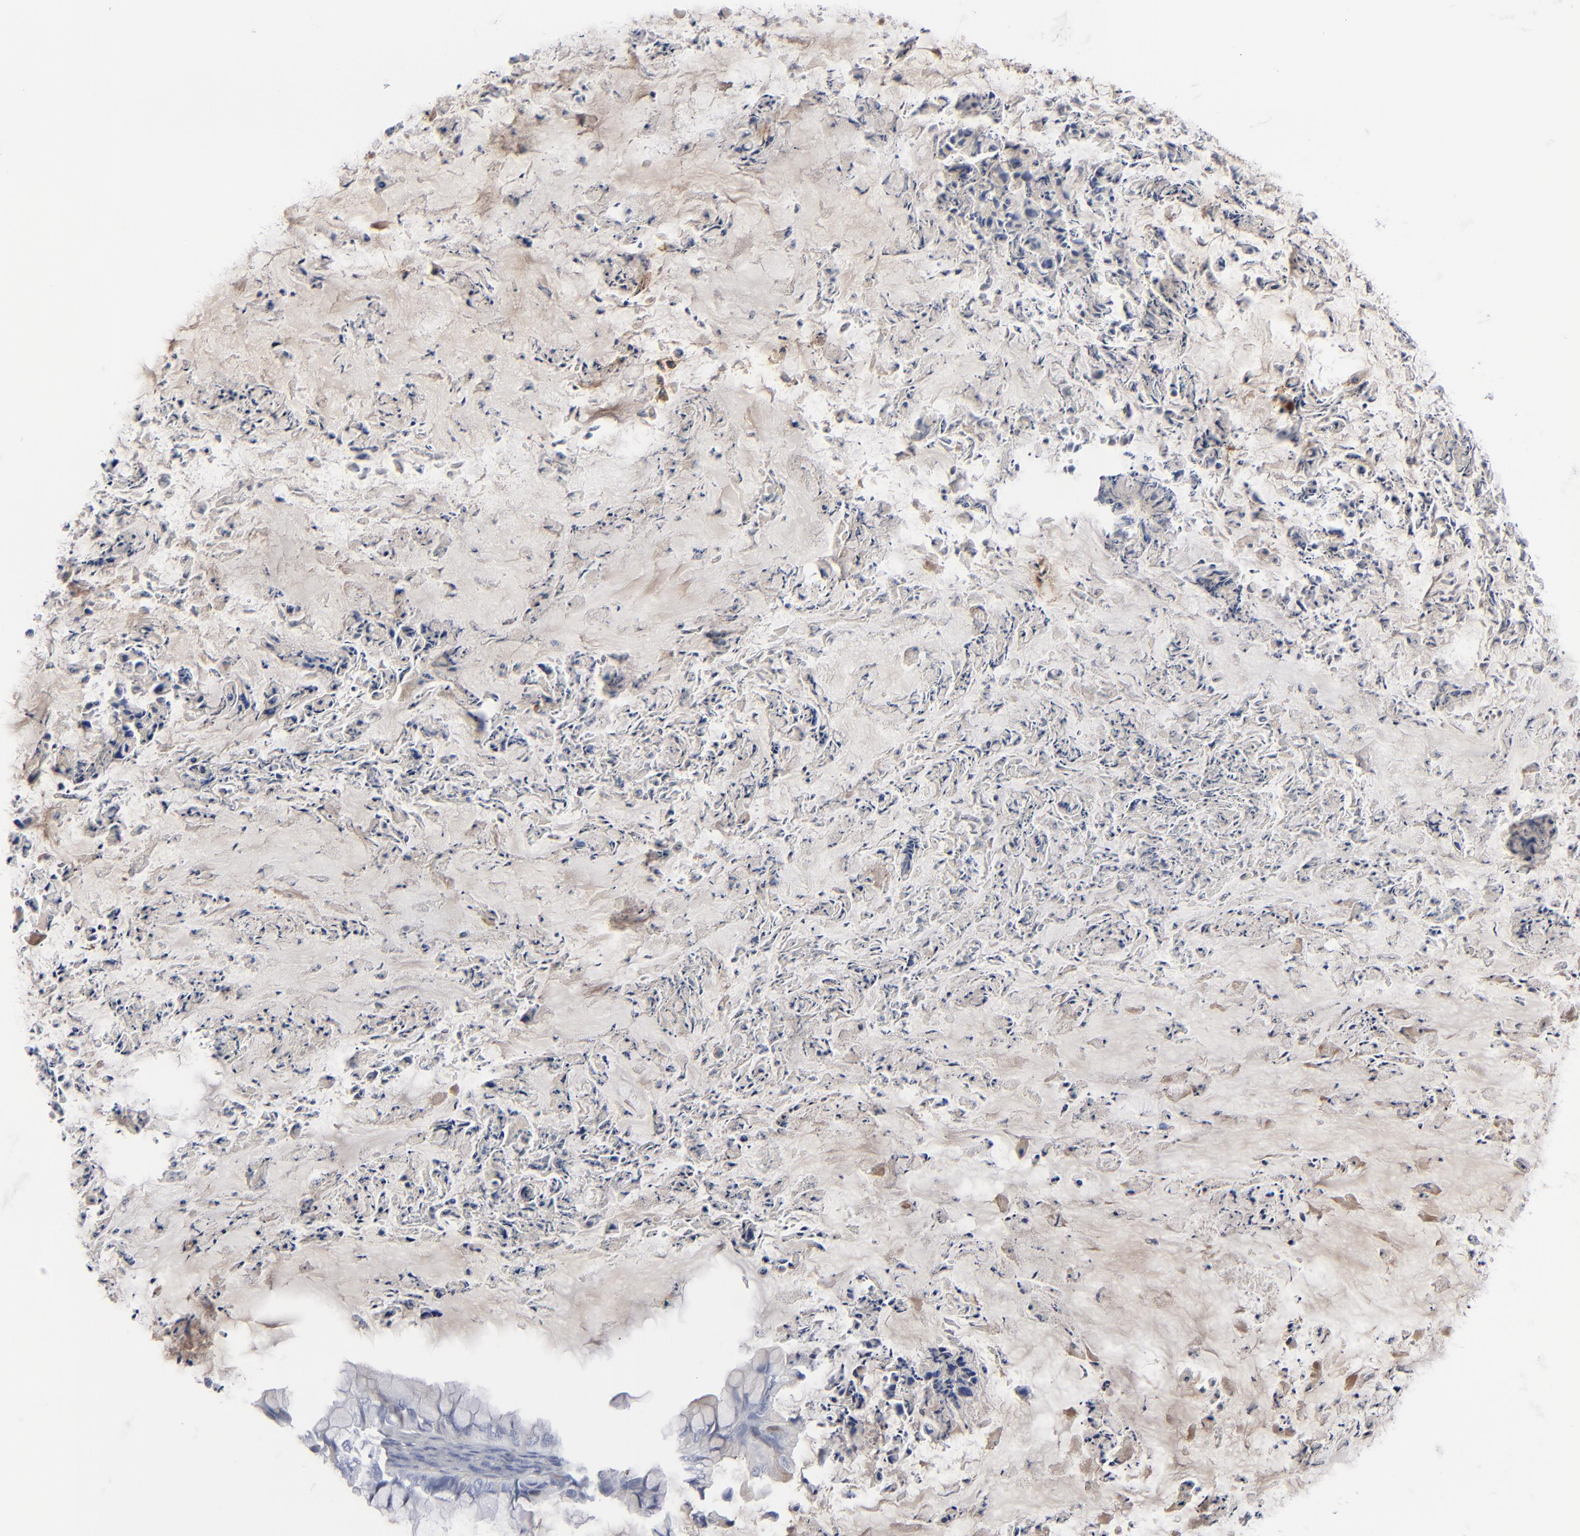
{"staining": {"intensity": "moderate", "quantity": "25%-75%", "location": "cytoplasmic/membranous"}, "tissue": "ovarian cancer", "cell_type": "Tumor cells", "image_type": "cancer", "snomed": [{"axis": "morphology", "description": "Cystadenocarcinoma, mucinous, NOS"}, {"axis": "topography", "description": "Ovary"}], "caption": "Immunohistochemistry staining of ovarian cancer (mucinous cystadenocarcinoma), which displays medium levels of moderate cytoplasmic/membranous expression in approximately 25%-75% of tumor cells indicating moderate cytoplasmic/membranous protein positivity. The staining was performed using DAB (3,3'-diaminobenzidine) (brown) for protein detection and nuclei were counterstained in hematoxylin (blue).", "gene": "MSLN", "patient": {"sex": "female", "age": 36}}